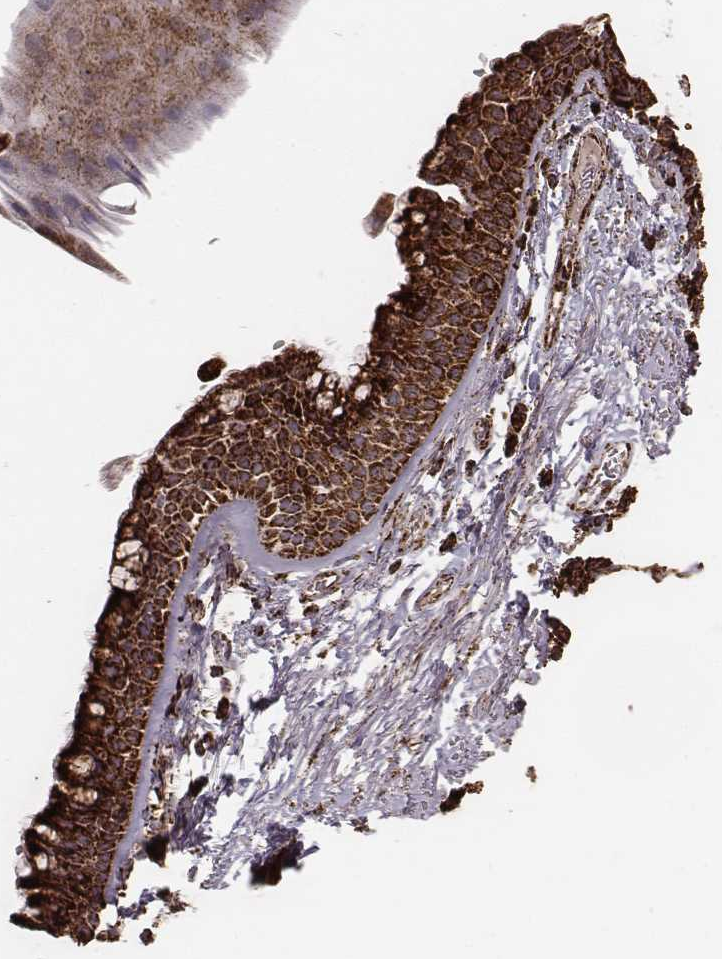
{"staining": {"intensity": "strong", "quantity": ">75%", "location": "cytoplasmic/membranous"}, "tissue": "adipose tissue", "cell_type": "Adipocytes", "image_type": "normal", "snomed": [{"axis": "morphology", "description": "Normal tissue, NOS"}, {"axis": "topography", "description": "Cartilage tissue"}, {"axis": "topography", "description": "Bronchus"}], "caption": "Immunohistochemical staining of unremarkable adipose tissue exhibits >75% levels of strong cytoplasmic/membranous protein staining in about >75% of adipocytes.", "gene": "TUFM", "patient": {"sex": "female", "age": 79}}